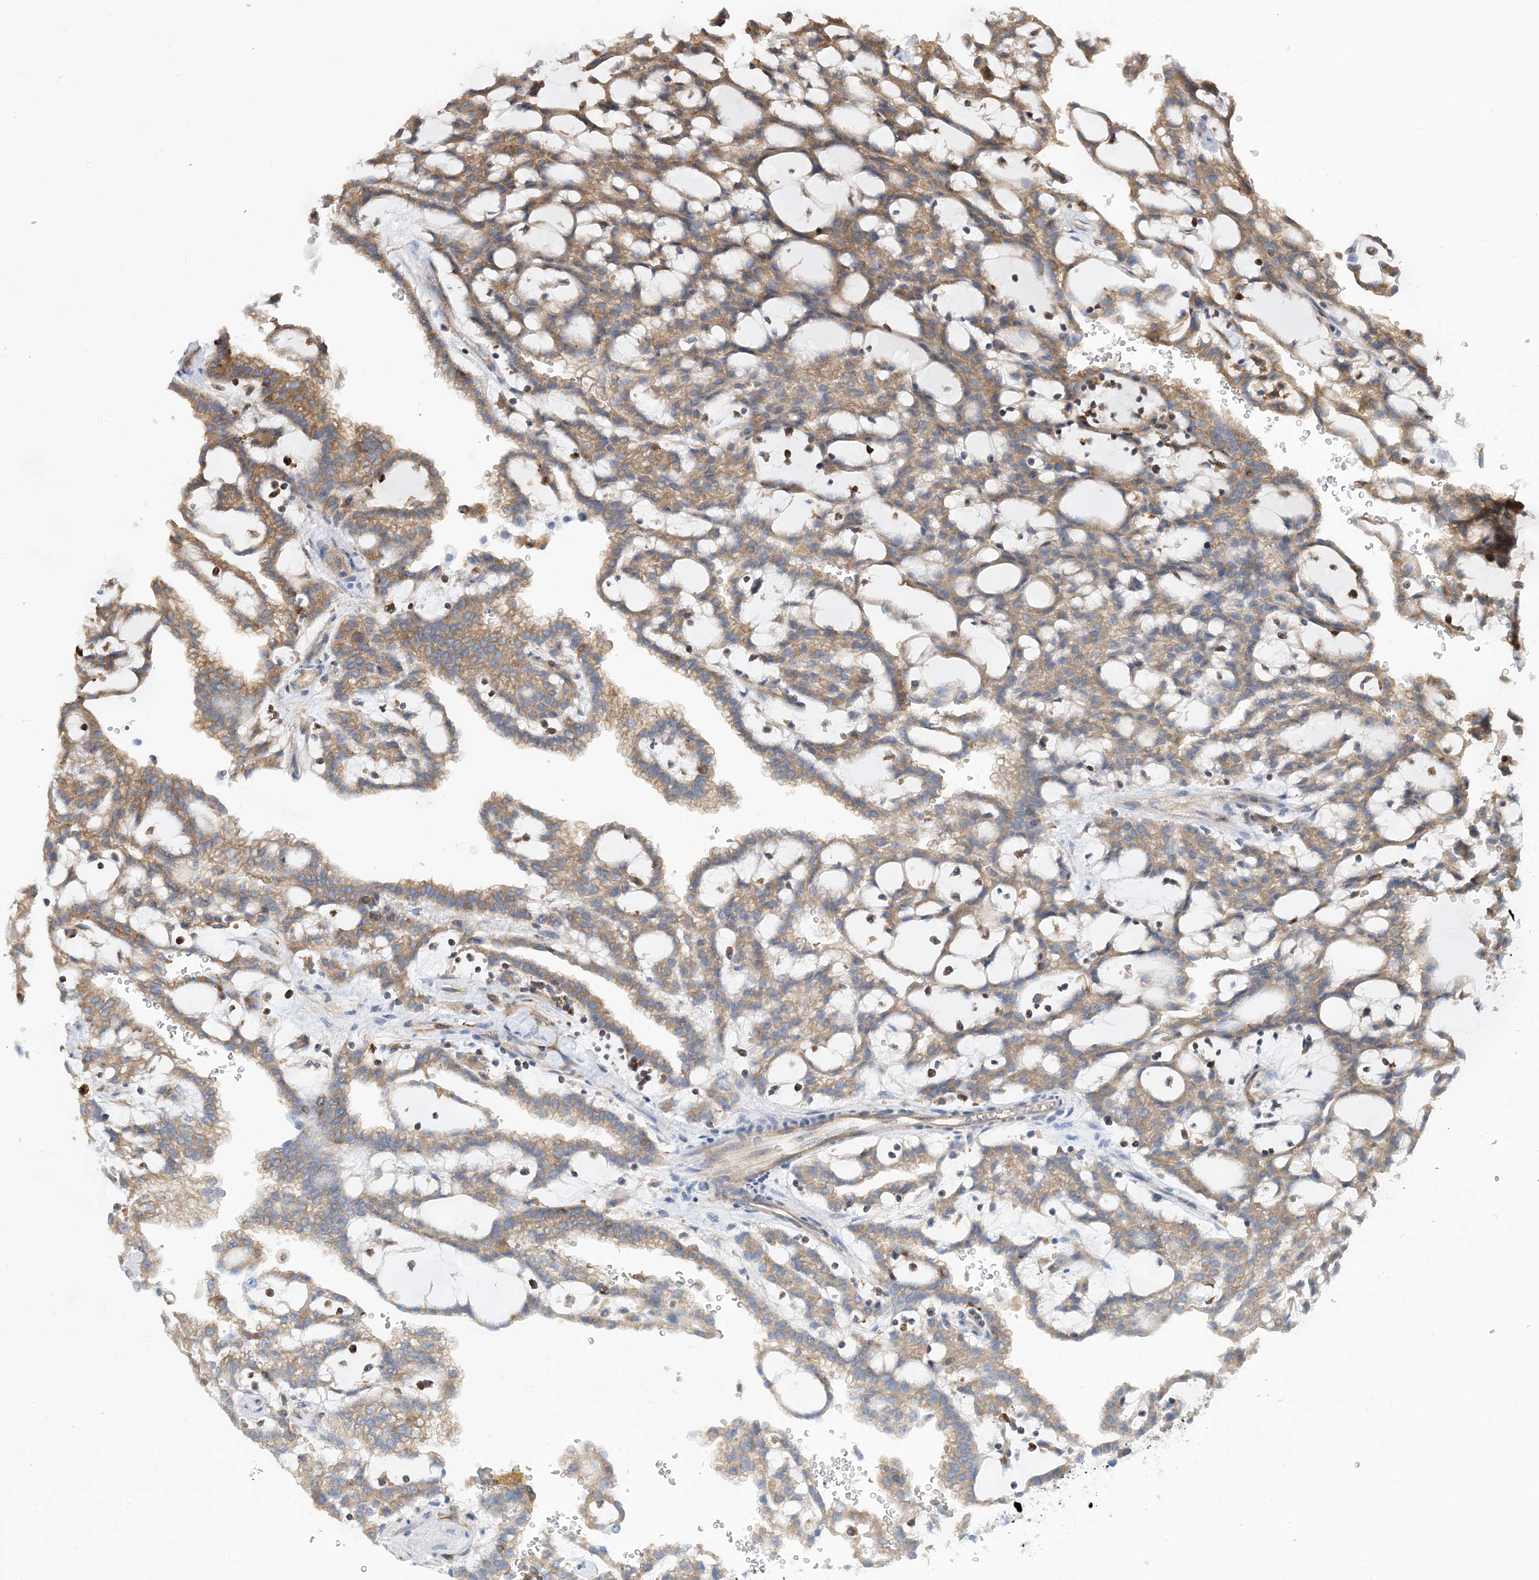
{"staining": {"intensity": "moderate", "quantity": ">75%", "location": "cytoplasmic/membranous"}, "tissue": "renal cancer", "cell_type": "Tumor cells", "image_type": "cancer", "snomed": [{"axis": "morphology", "description": "Adenocarcinoma, NOS"}, {"axis": "topography", "description": "Kidney"}], "caption": "High-magnification brightfield microscopy of renal adenocarcinoma stained with DAB (3,3'-diaminobenzidine) (brown) and counterstained with hematoxylin (blue). tumor cells exhibit moderate cytoplasmic/membranous expression is appreciated in approximately>75% of cells.", "gene": "DYNC1LI1", "patient": {"sex": "male", "age": 63}}